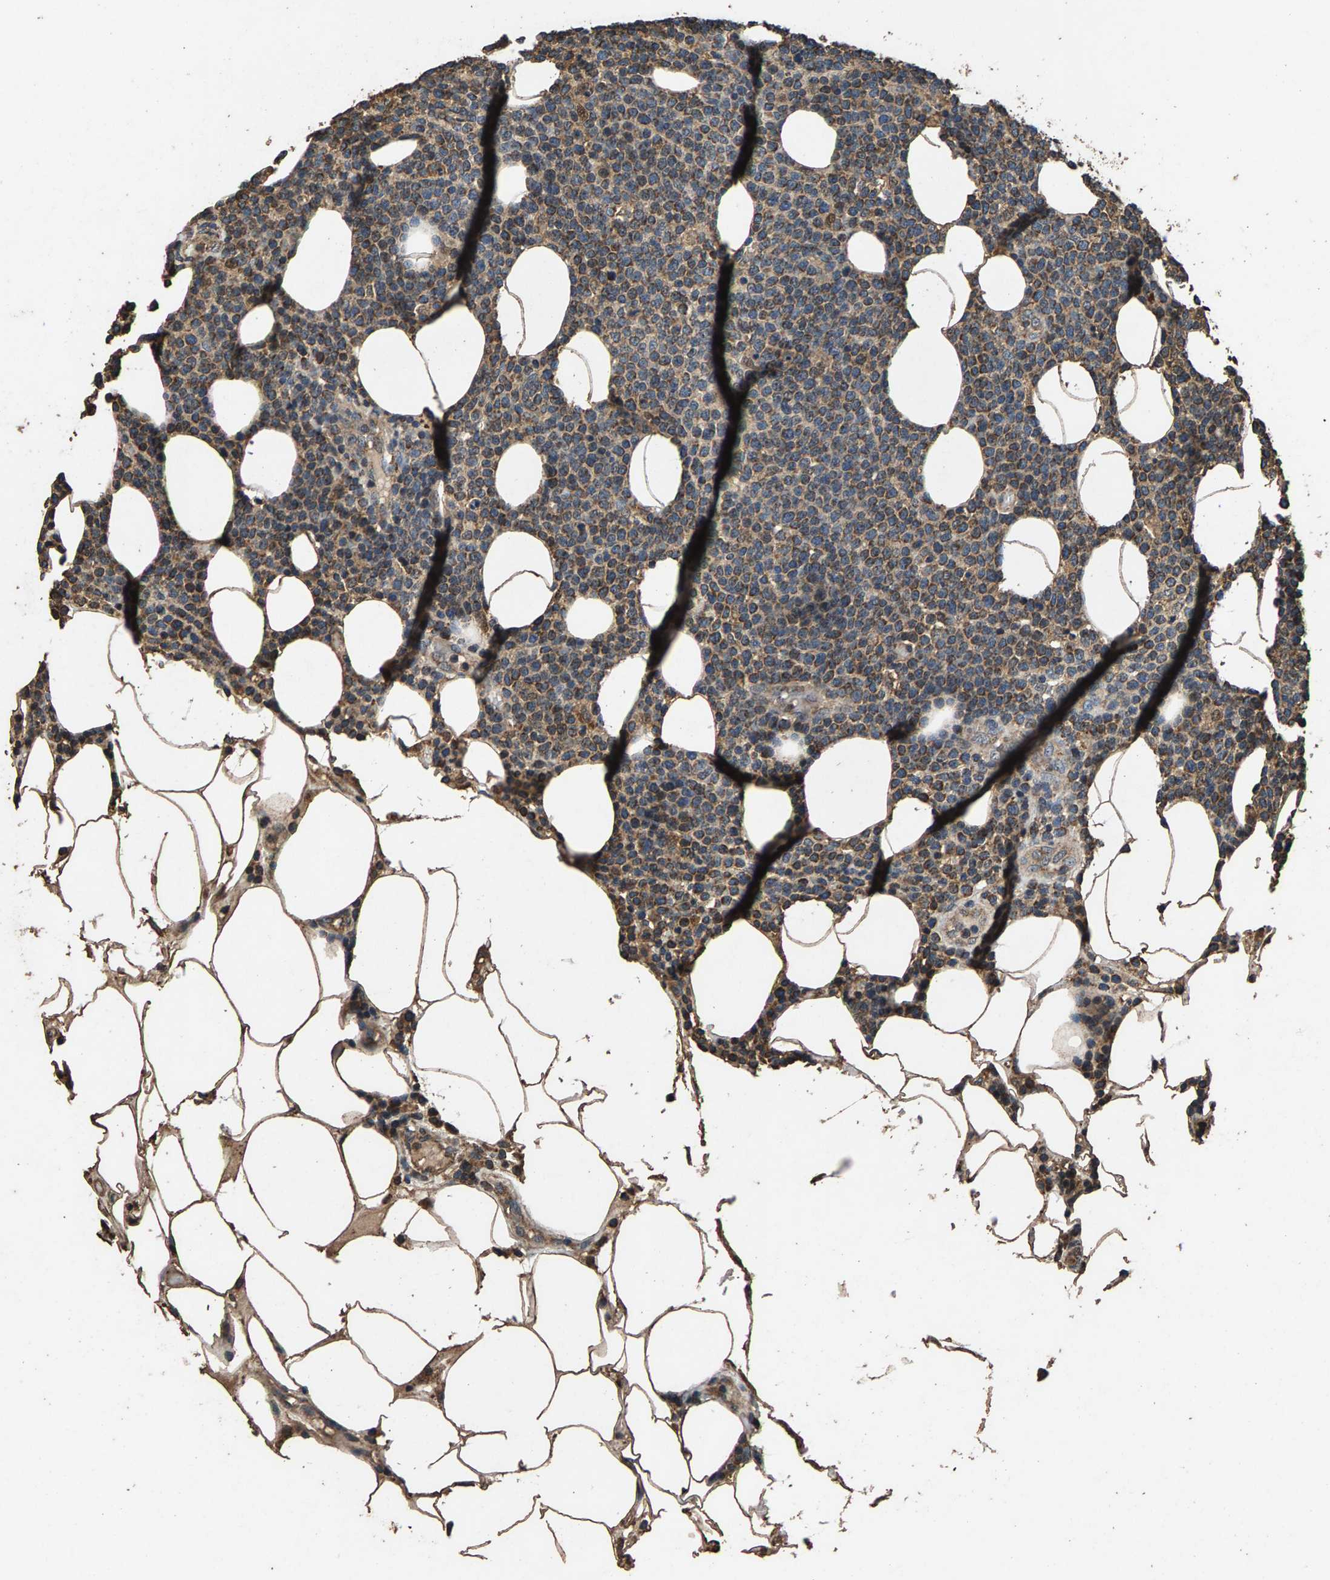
{"staining": {"intensity": "moderate", "quantity": "25%-75%", "location": "cytoplasmic/membranous"}, "tissue": "lymphoma", "cell_type": "Tumor cells", "image_type": "cancer", "snomed": [{"axis": "morphology", "description": "Malignant lymphoma, non-Hodgkin's type, High grade"}, {"axis": "topography", "description": "Lymph node"}], "caption": "Immunohistochemical staining of human lymphoma demonstrates medium levels of moderate cytoplasmic/membranous protein expression in approximately 25%-75% of tumor cells.", "gene": "MRPL27", "patient": {"sex": "male", "age": 61}}